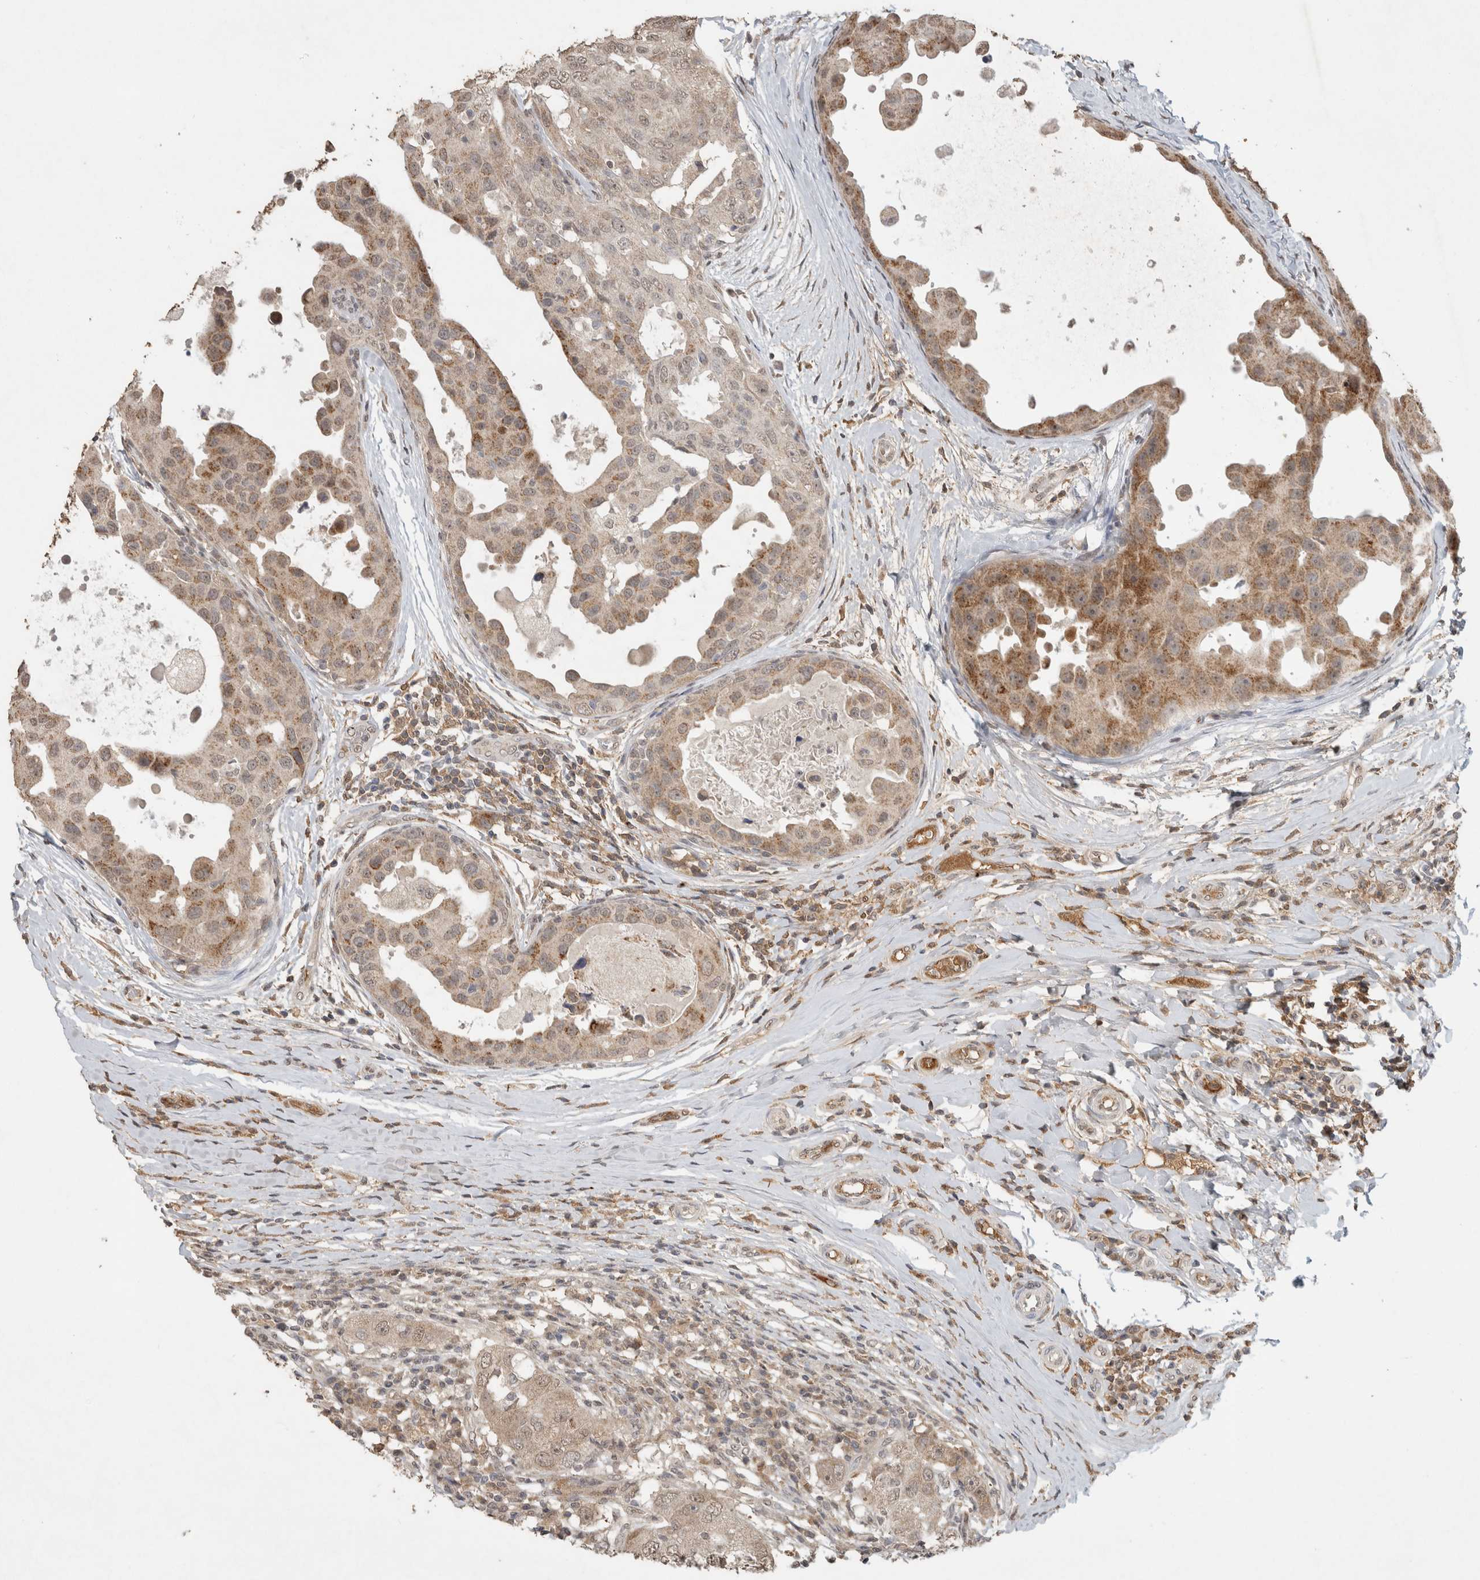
{"staining": {"intensity": "moderate", "quantity": "<25%", "location": "cytoplasmic/membranous,nuclear"}, "tissue": "breast cancer", "cell_type": "Tumor cells", "image_type": "cancer", "snomed": [{"axis": "morphology", "description": "Duct carcinoma"}, {"axis": "topography", "description": "Breast"}], "caption": "Human breast cancer stained with a brown dye displays moderate cytoplasmic/membranous and nuclear positive staining in about <25% of tumor cells.", "gene": "FAM3A", "patient": {"sex": "female", "age": 27}}